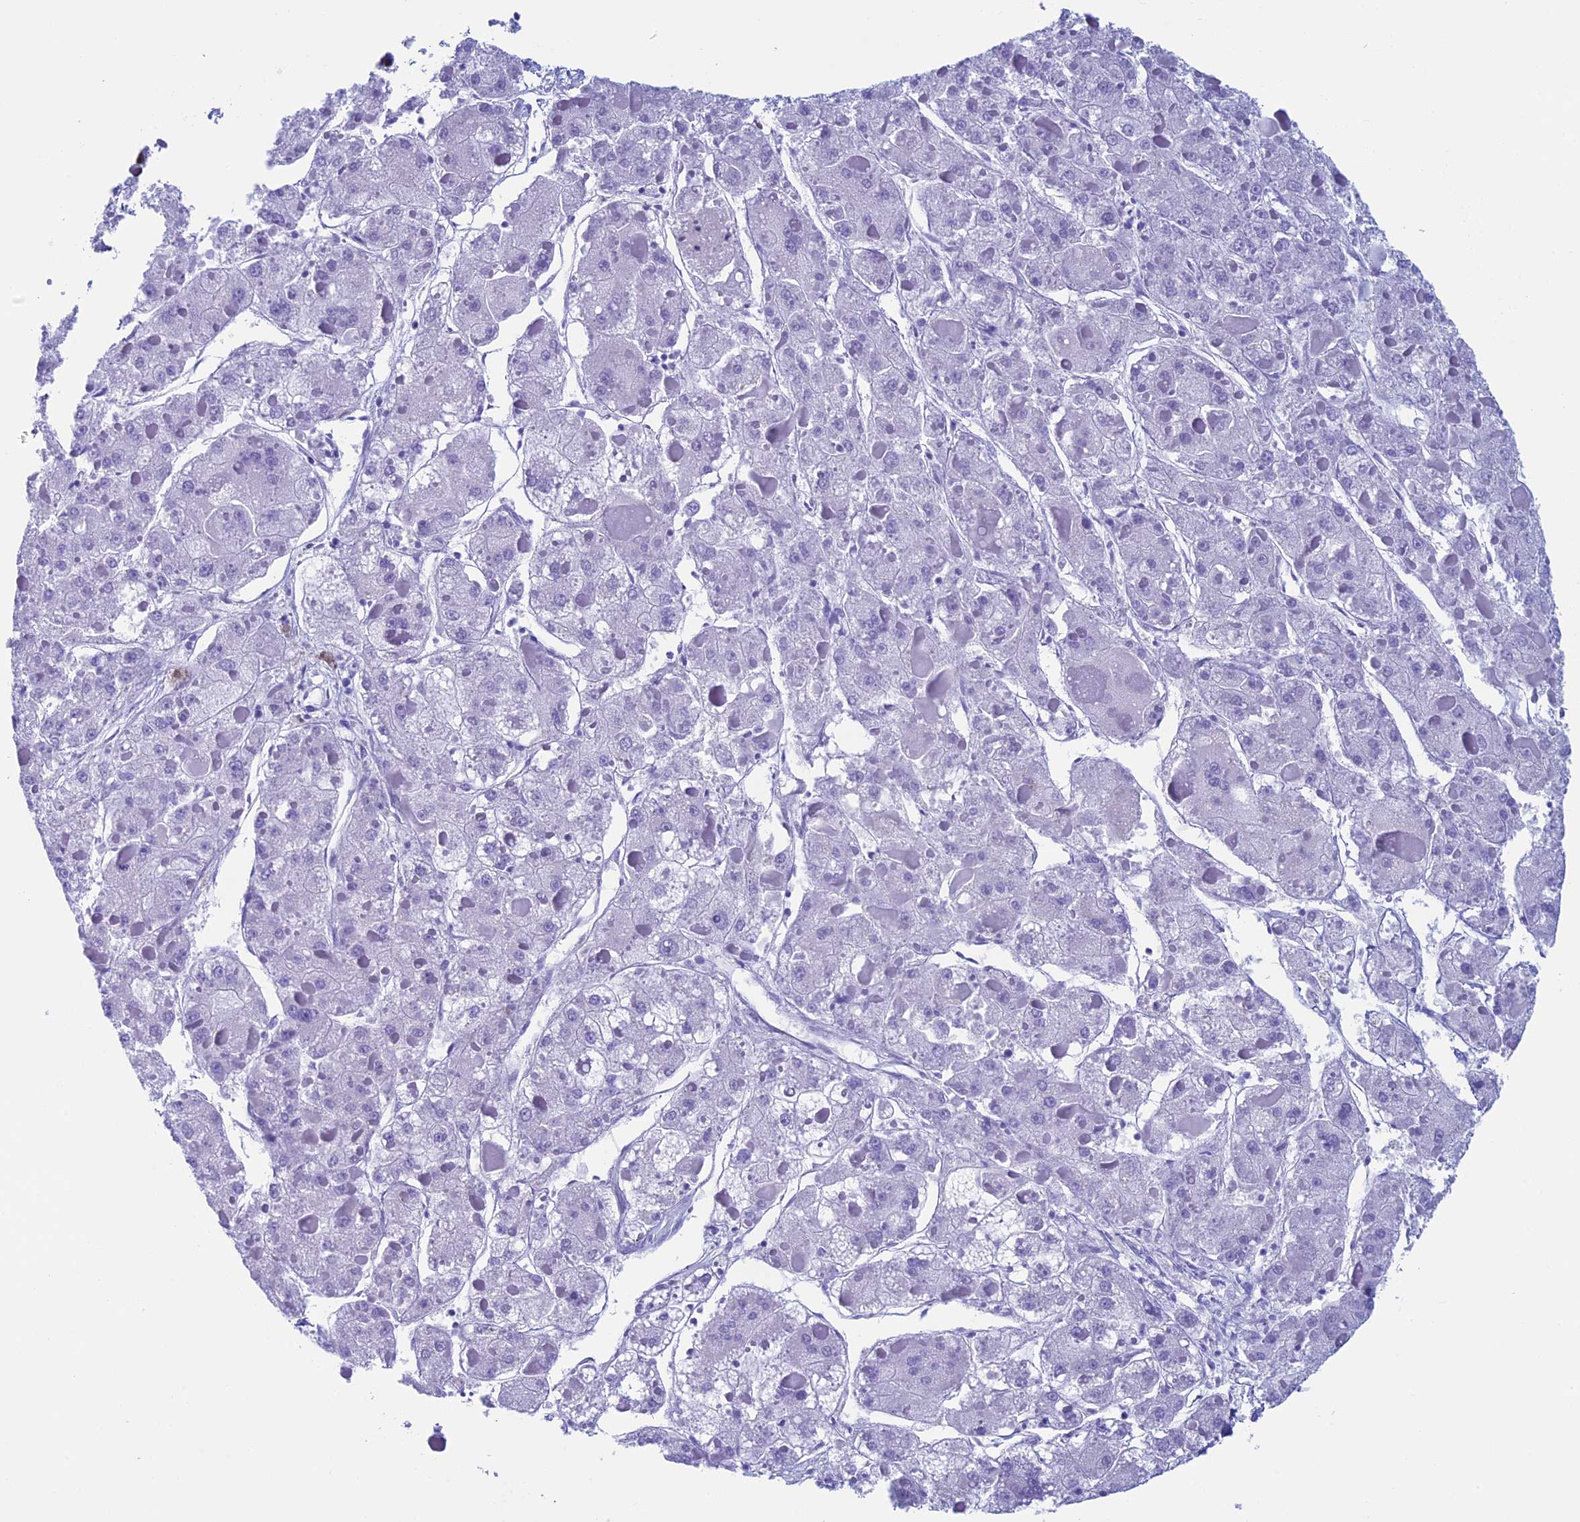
{"staining": {"intensity": "negative", "quantity": "none", "location": "none"}, "tissue": "liver cancer", "cell_type": "Tumor cells", "image_type": "cancer", "snomed": [{"axis": "morphology", "description": "Carcinoma, Hepatocellular, NOS"}, {"axis": "topography", "description": "Liver"}], "caption": "This is an immunohistochemistry (IHC) photomicrograph of human liver cancer (hepatocellular carcinoma). There is no expression in tumor cells.", "gene": "FAM169A", "patient": {"sex": "female", "age": 73}}